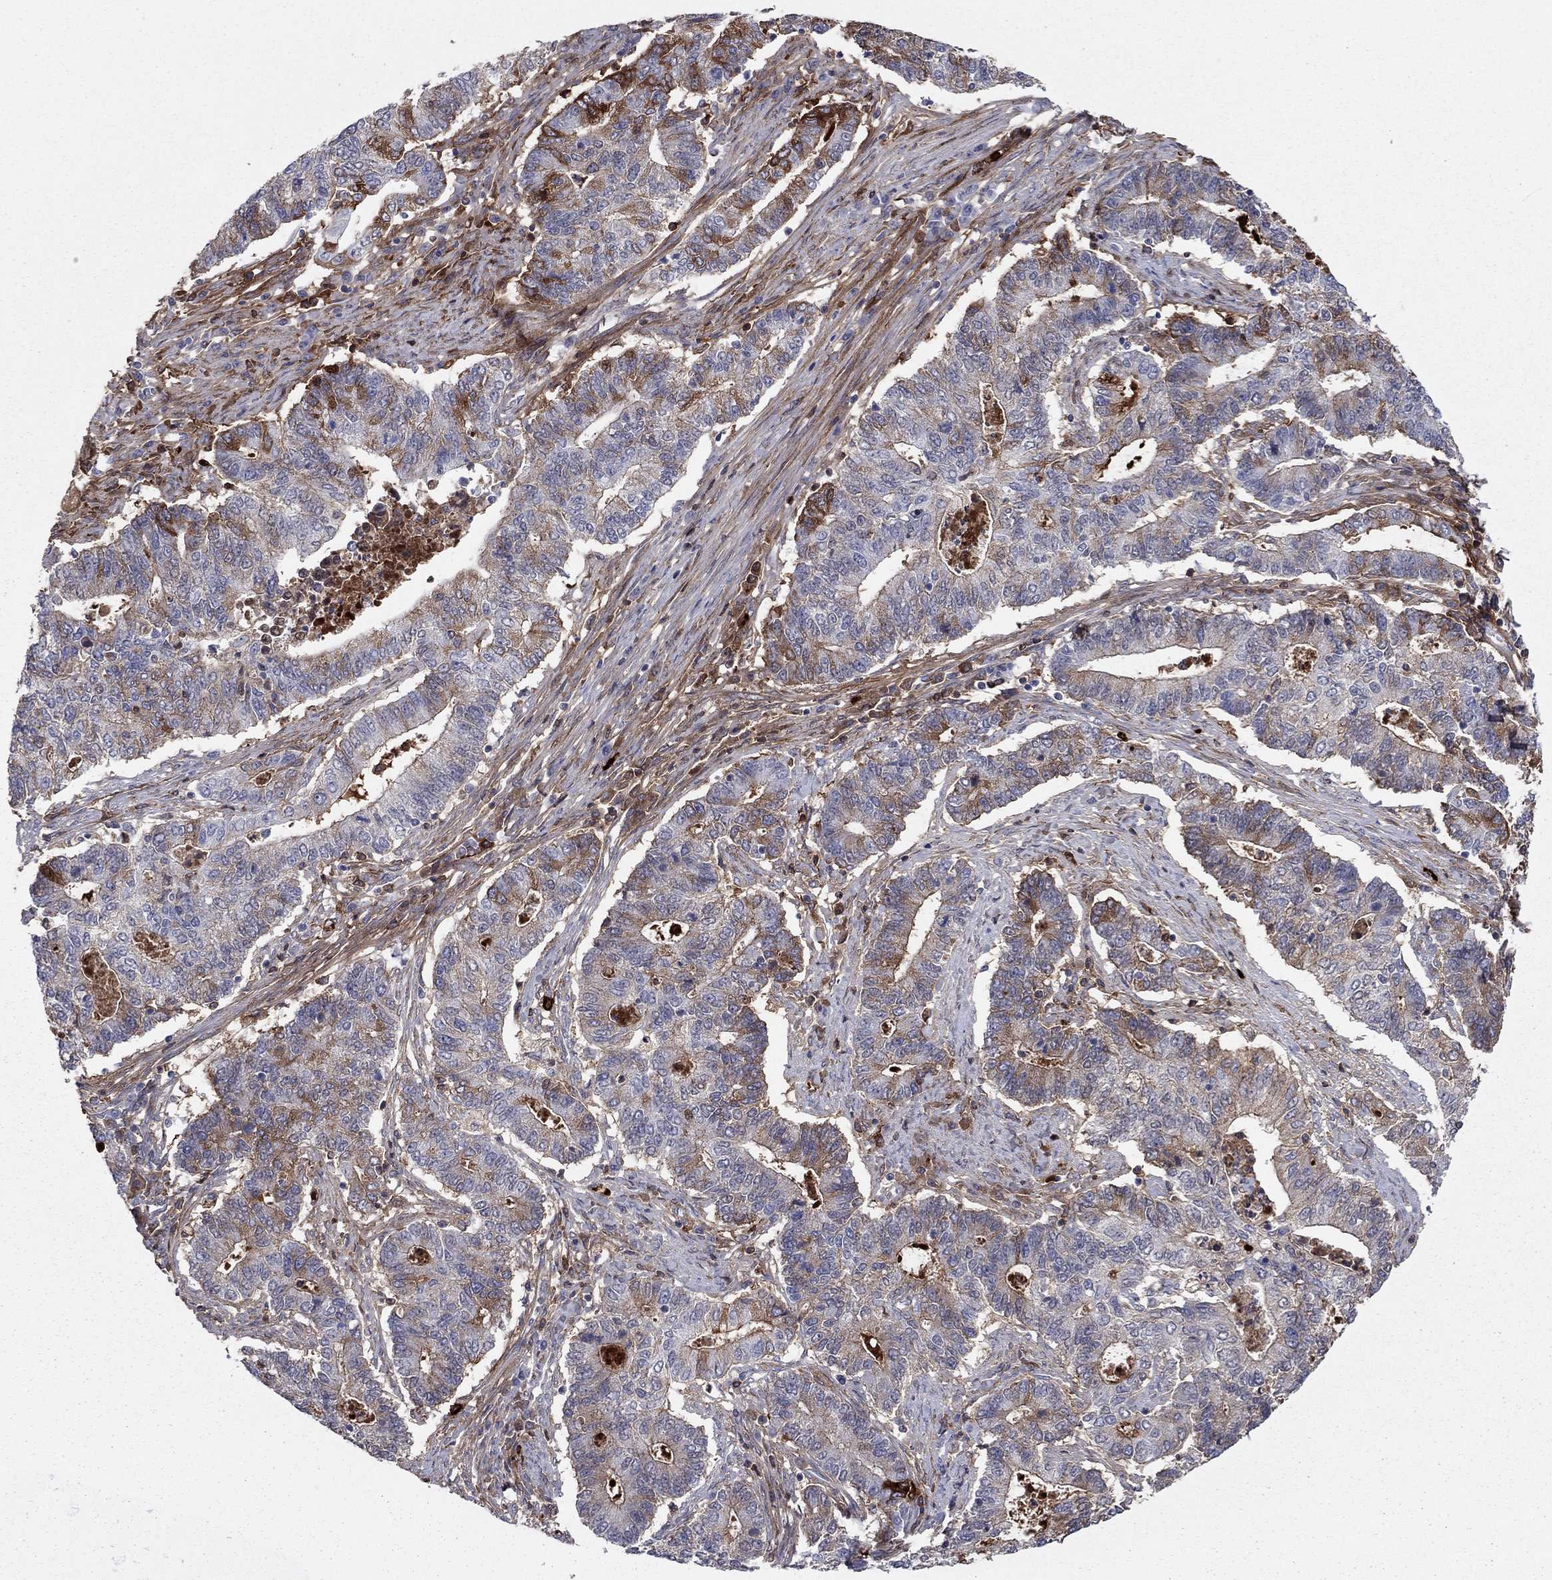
{"staining": {"intensity": "moderate", "quantity": "<25%", "location": "cytoplasmic/membranous"}, "tissue": "endometrial cancer", "cell_type": "Tumor cells", "image_type": "cancer", "snomed": [{"axis": "morphology", "description": "Adenocarcinoma, NOS"}, {"axis": "topography", "description": "Uterus"}, {"axis": "topography", "description": "Endometrium"}], "caption": "Adenocarcinoma (endometrial) stained with immunohistochemistry (IHC) demonstrates moderate cytoplasmic/membranous staining in about <25% of tumor cells.", "gene": "HPX", "patient": {"sex": "female", "age": 54}}